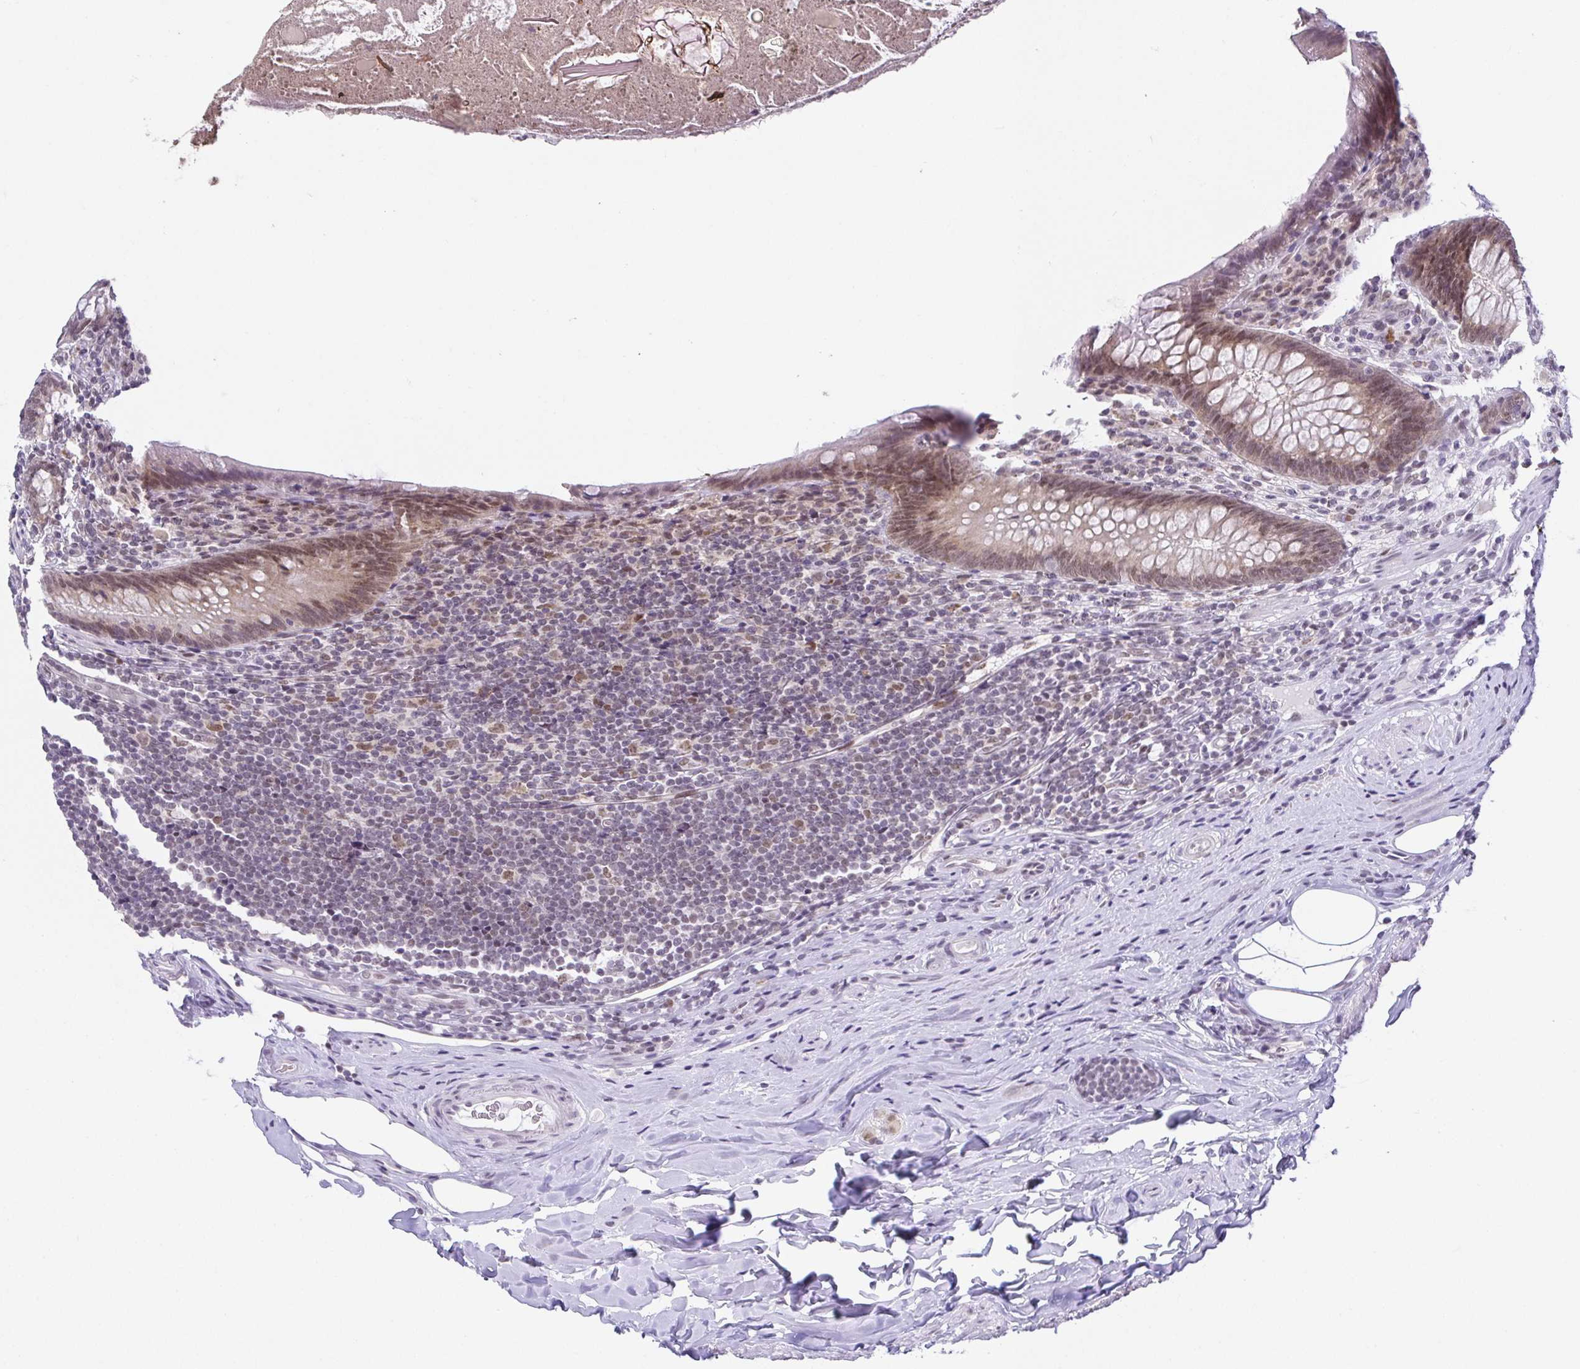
{"staining": {"intensity": "moderate", "quantity": ">75%", "location": "nuclear"}, "tissue": "appendix", "cell_type": "Glandular cells", "image_type": "normal", "snomed": [{"axis": "morphology", "description": "Normal tissue, NOS"}, {"axis": "topography", "description": "Appendix"}], "caption": "Appendix stained with a brown dye displays moderate nuclear positive staining in approximately >75% of glandular cells.", "gene": "RBM3", "patient": {"sex": "male", "age": 47}}